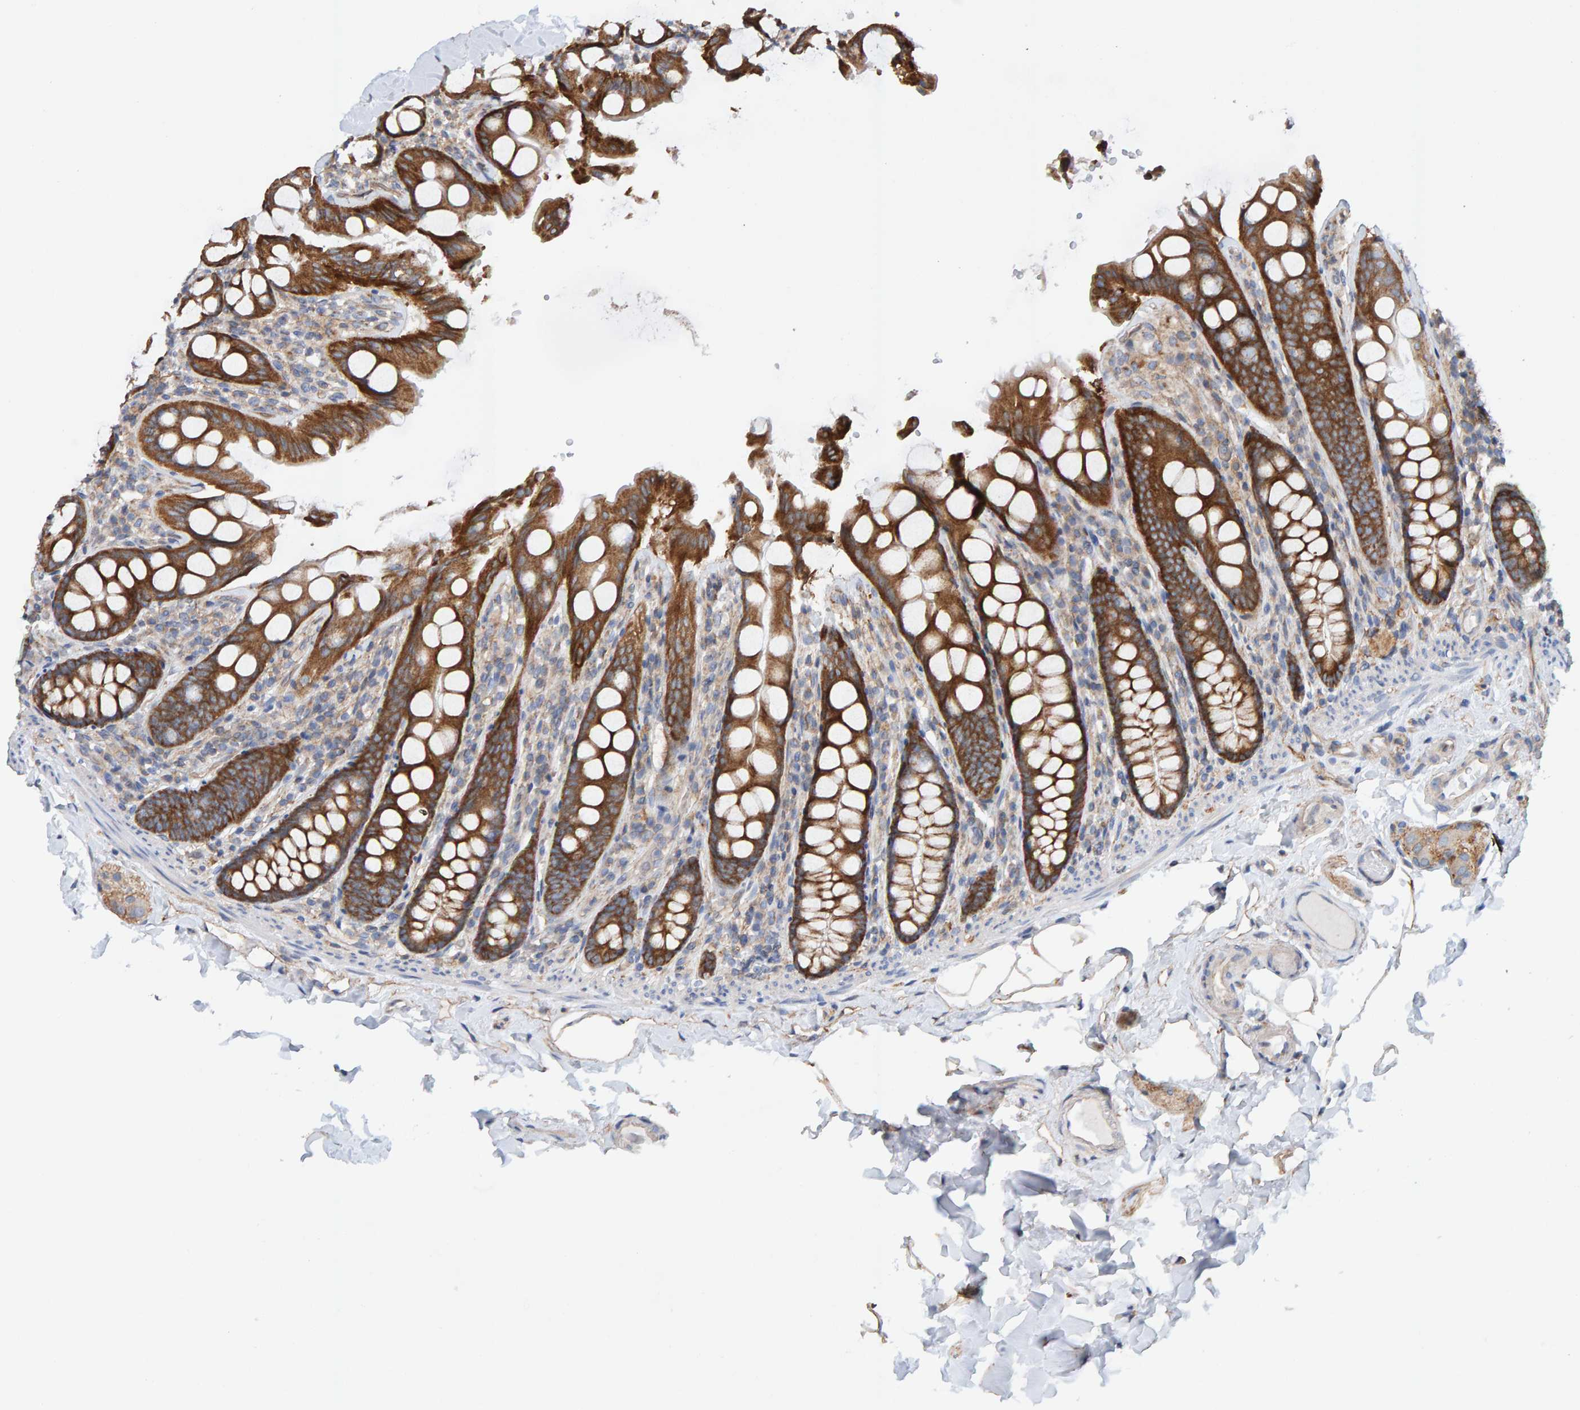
{"staining": {"intensity": "weak", "quantity": ">75%", "location": "cytoplasmic/membranous"}, "tissue": "colon", "cell_type": "Endothelial cells", "image_type": "normal", "snomed": [{"axis": "morphology", "description": "Normal tissue, NOS"}, {"axis": "topography", "description": "Colon"}, {"axis": "topography", "description": "Peripheral nerve tissue"}], "caption": "Benign colon demonstrates weak cytoplasmic/membranous positivity in about >75% of endothelial cells, visualized by immunohistochemistry. (brown staining indicates protein expression, while blue staining denotes nuclei).", "gene": "RGP1", "patient": {"sex": "female", "age": 61}}